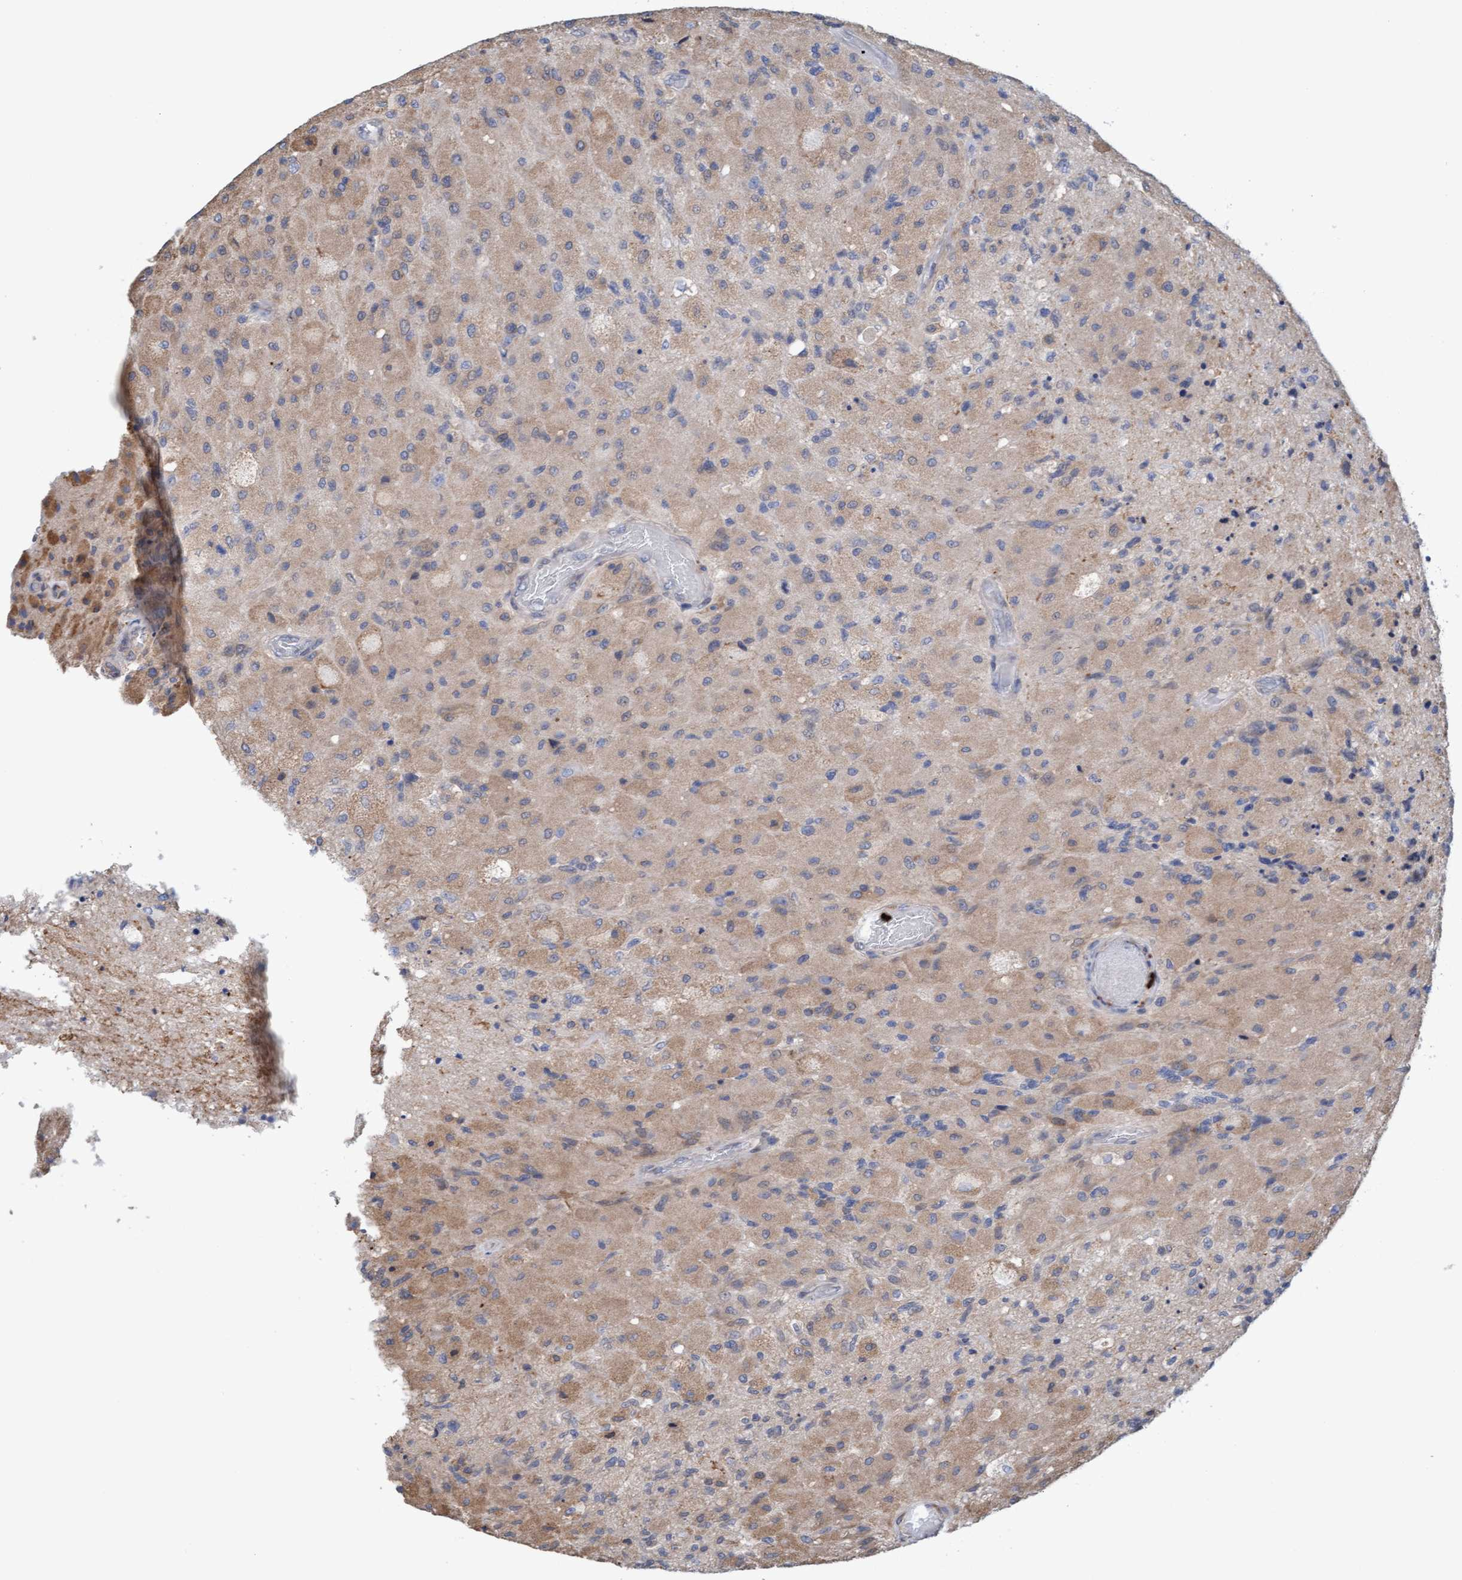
{"staining": {"intensity": "weak", "quantity": ">75%", "location": "cytoplasmic/membranous"}, "tissue": "glioma", "cell_type": "Tumor cells", "image_type": "cancer", "snomed": [{"axis": "morphology", "description": "Normal tissue, NOS"}, {"axis": "morphology", "description": "Glioma, malignant, High grade"}, {"axis": "topography", "description": "Cerebral cortex"}], "caption": "Glioma stained with immunohistochemistry reveals weak cytoplasmic/membranous positivity in about >75% of tumor cells.", "gene": "MMP8", "patient": {"sex": "male", "age": 77}}